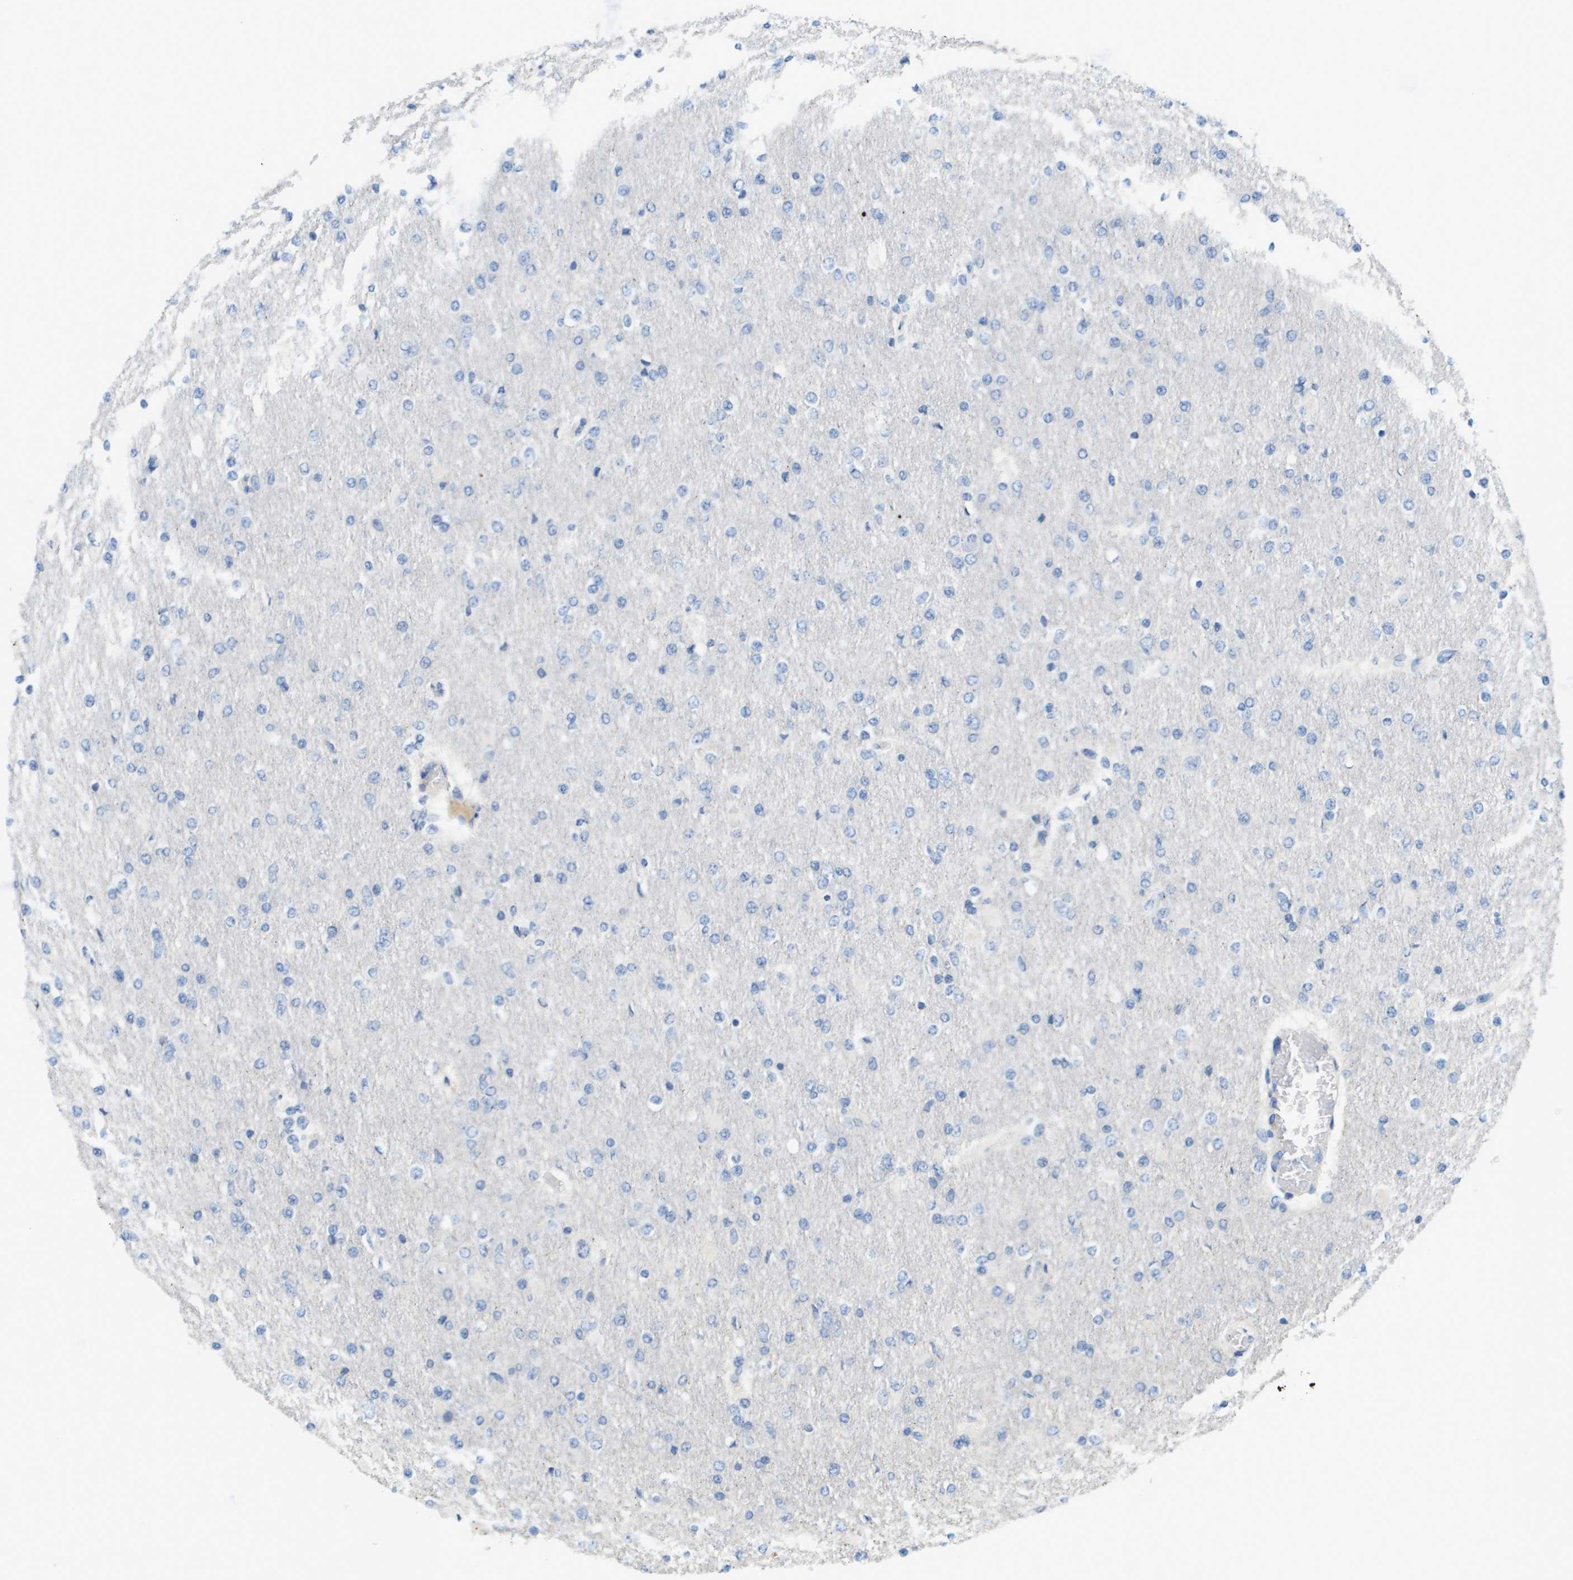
{"staining": {"intensity": "negative", "quantity": "none", "location": "none"}, "tissue": "glioma", "cell_type": "Tumor cells", "image_type": "cancer", "snomed": [{"axis": "morphology", "description": "Glioma, malignant, High grade"}, {"axis": "topography", "description": "Cerebral cortex"}], "caption": "High-grade glioma (malignant) stained for a protein using IHC exhibits no staining tumor cells.", "gene": "KRT23", "patient": {"sex": "female", "age": 36}}